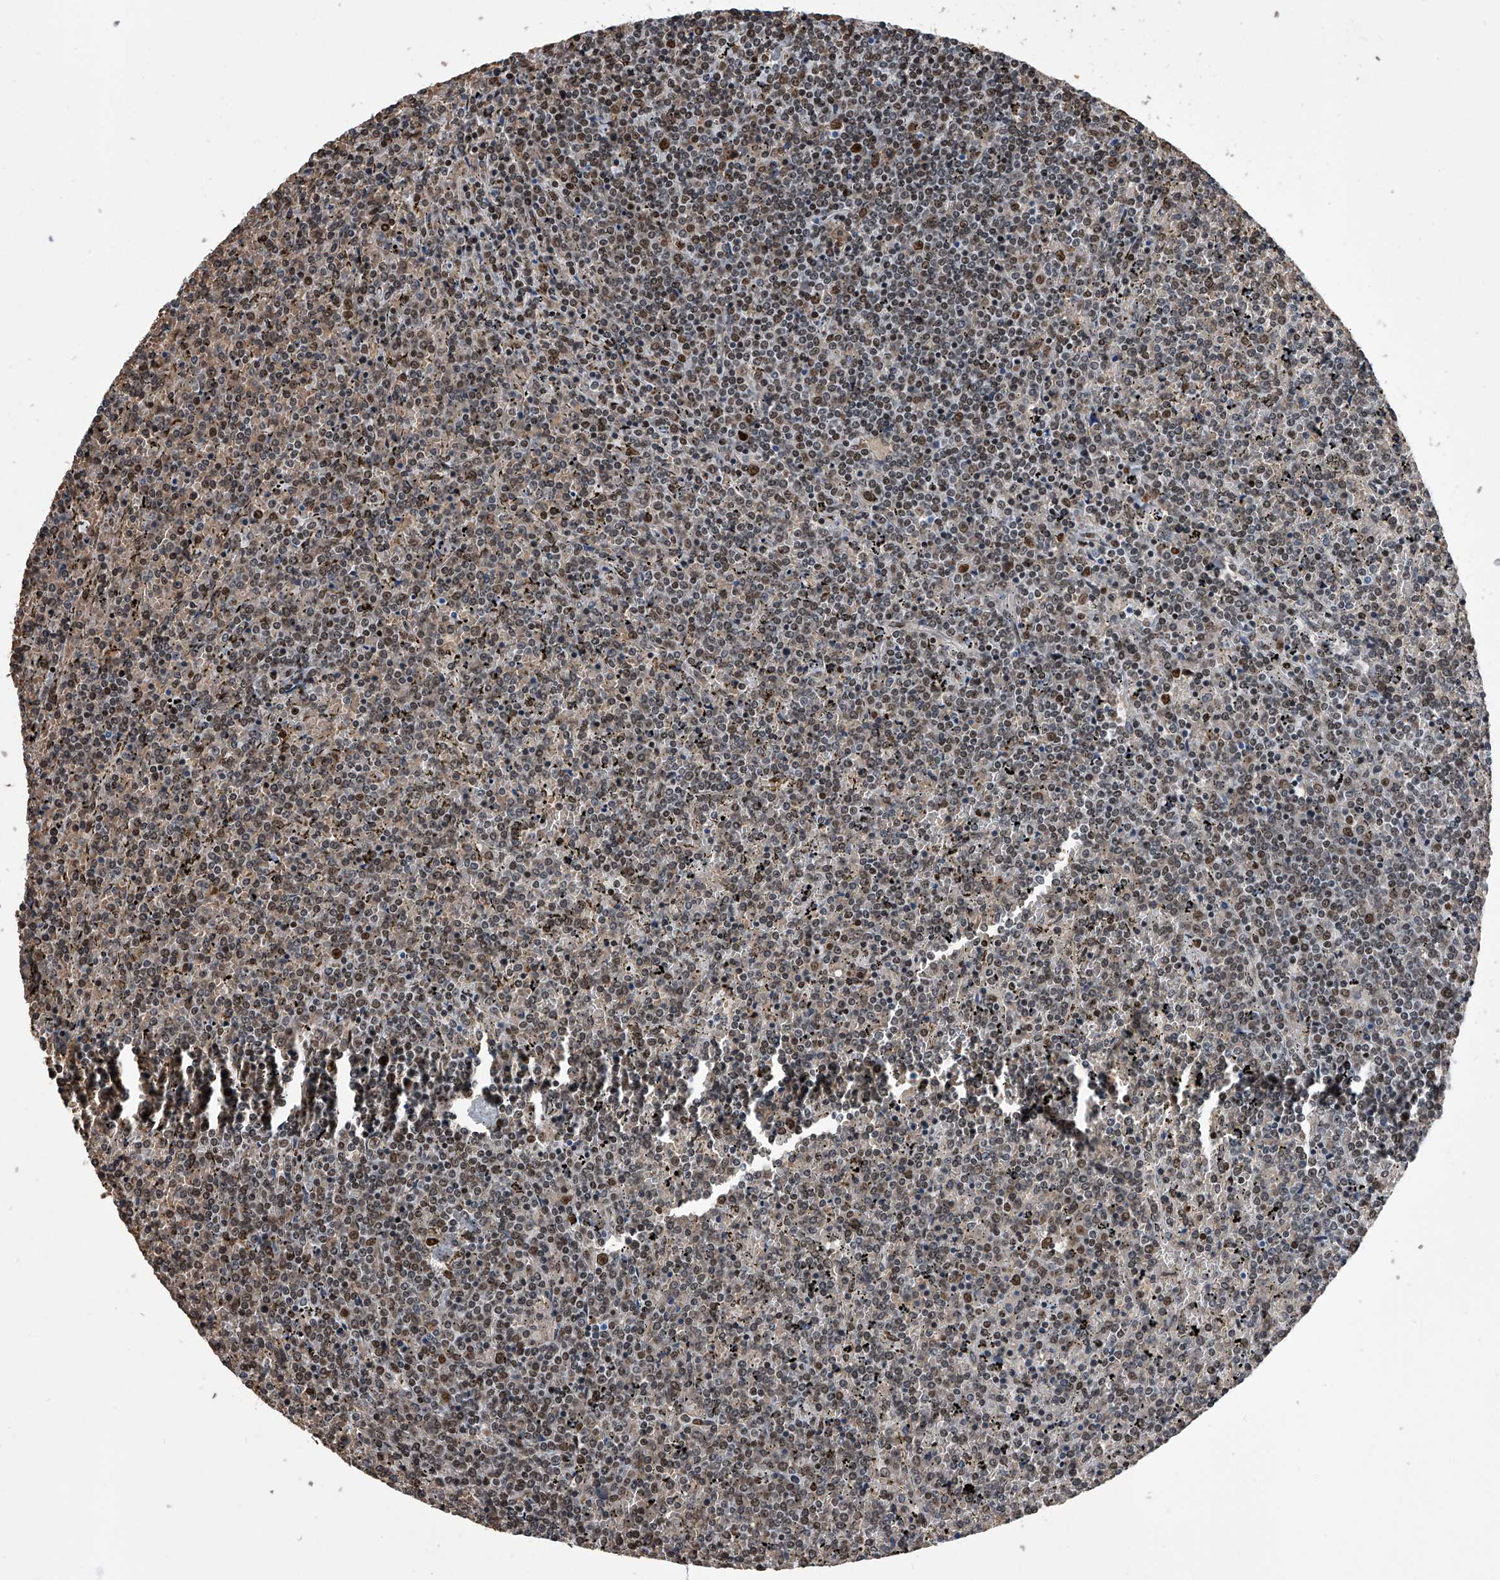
{"staining": {"intensity": "moderate", "quantity": "25%-75%", "location": "nuclear"}, "tissue": "lymphoma", "cell_type": "Tumor cells", "image_type": "cancer", "snomed": [{"axis": "morphology", "description": "Malignant lymphoma, non-Hodgkin's type, Low grade"}, {"axis": "topography", "description": "Spleen"}], "caption": "Immunohistochemistry image of low-grade malignant lymphoma, non-Hodgkin's type stained for a protein (brown), which reveals medium levels of moderate nuclear positivity in approximately 25%-75% of tumor cells.", "gene": "SIM2", "patient": {"sex": "female", "age": 19}}